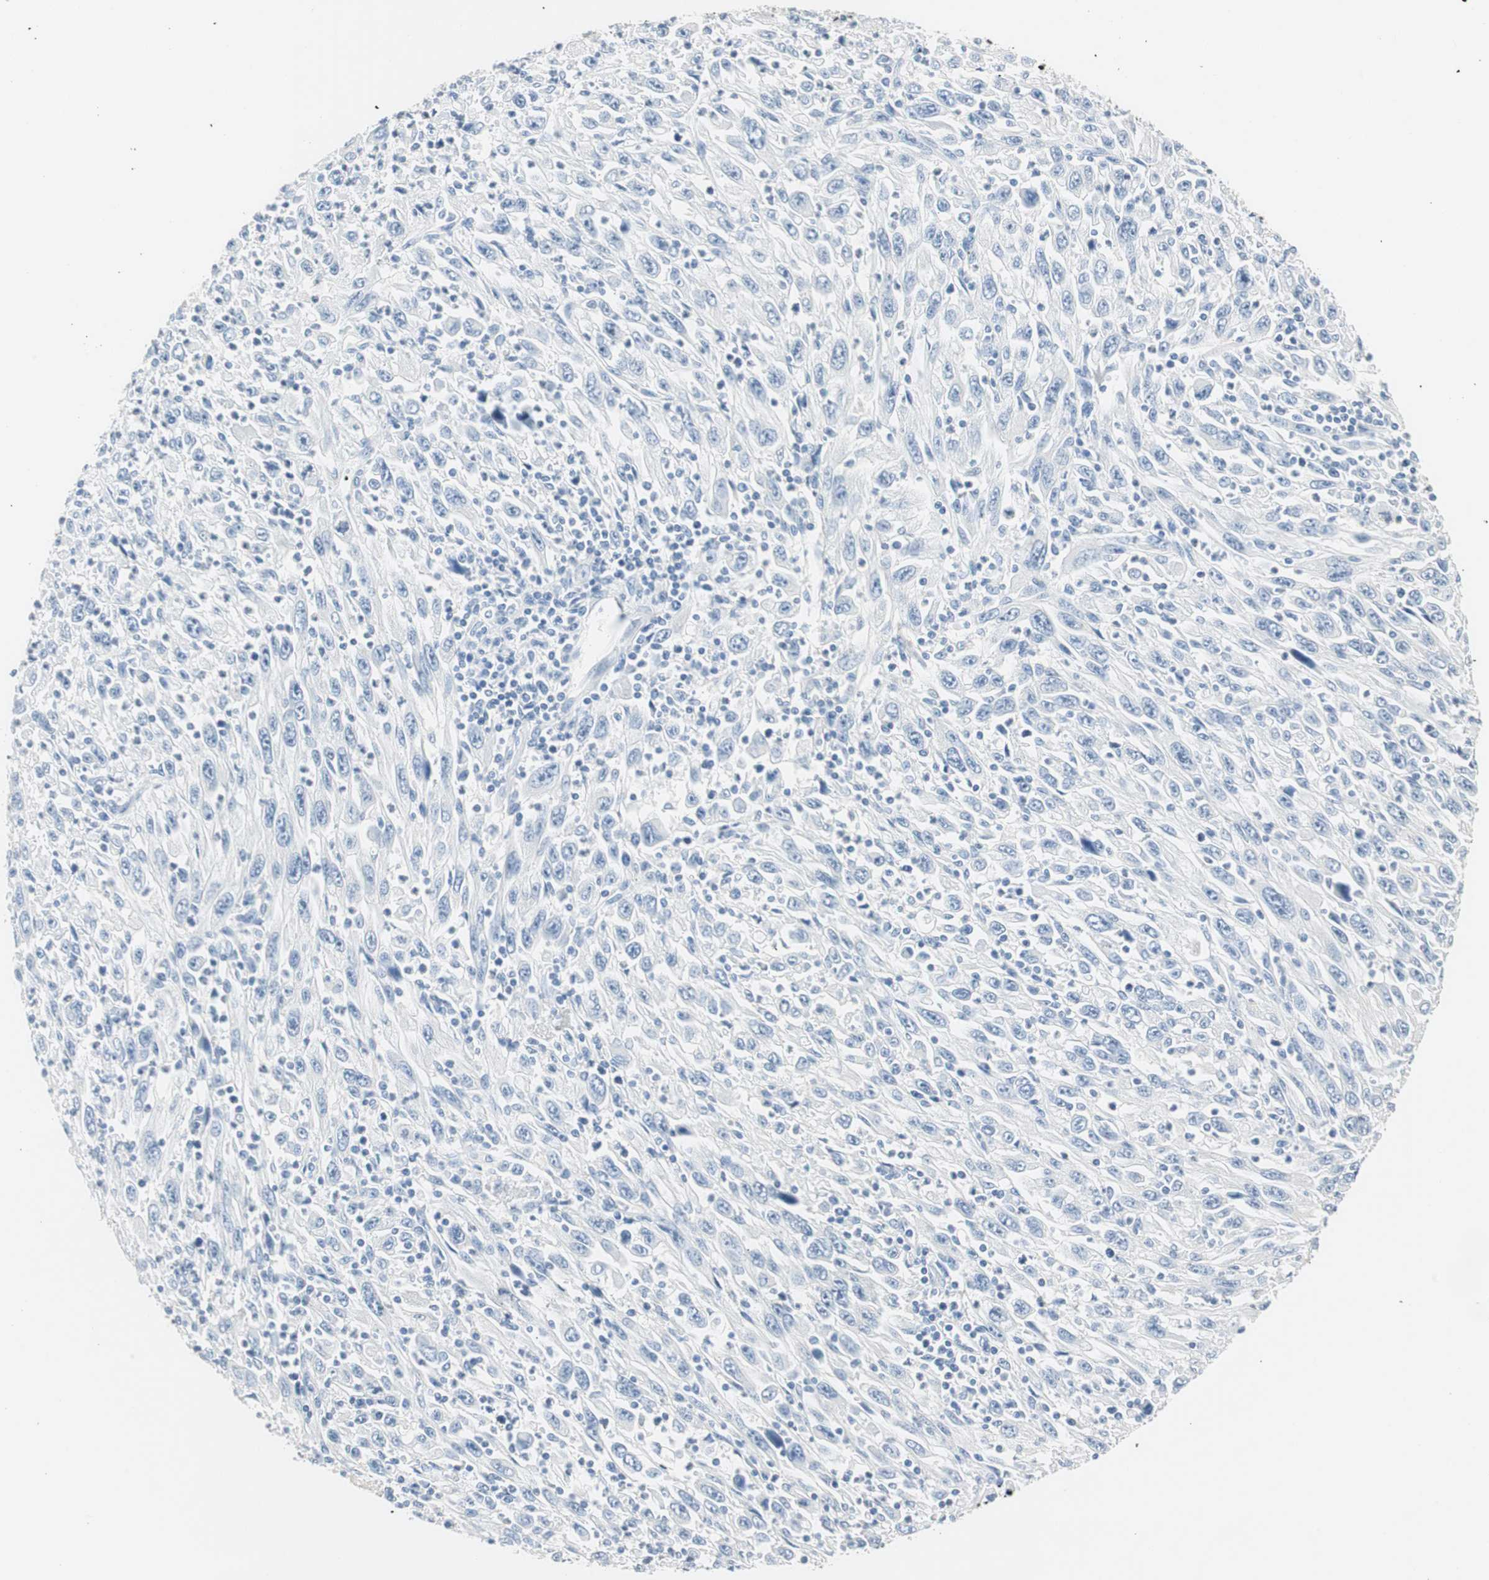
{"staining": {"intensity": "negative", "quantity": "none", "location": "none"}, "tissue": "melanoma", "cell_type": "Tumor cells", "image_type": "cancer", "snomed": [{"axis": "morphology", "description": "Malignant melanoma, Metastatic site"}, {"axis": "topography", "description": "Skin"}], "caption": "An image of melanoma stained for a protein exhibits no brown staining in tumor cells.", "gene": "LRP2", "patient": {"sex": "female", "age": 56}}